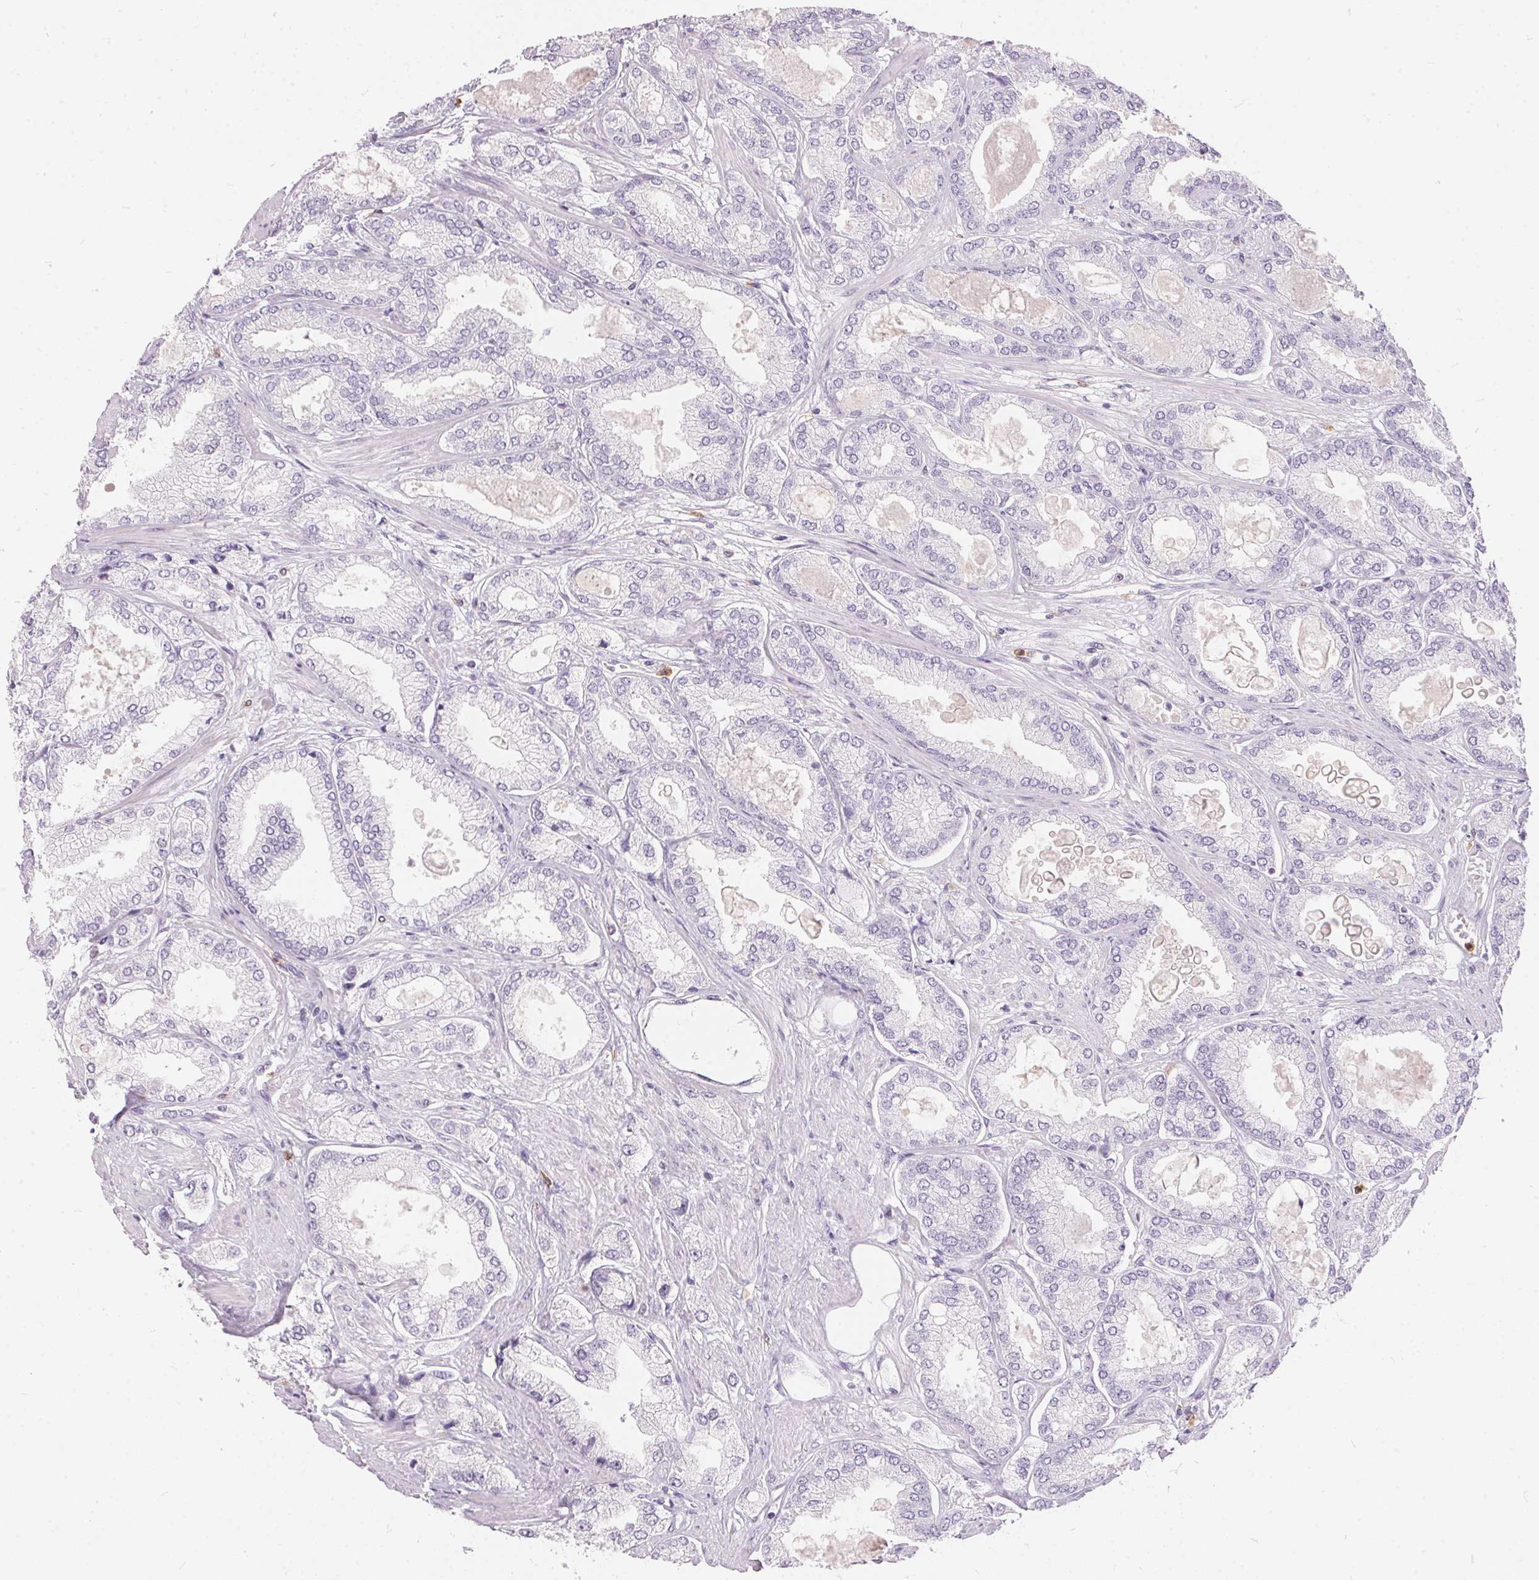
{"staining": {"intensity": "negative", "quantity": "none", "location": "none"}, "tissue": "prostate cancer", "cell_type": "Tumor cells", "image_type": "cancer", "snomed": [{"axis": "morphology", "description": "Adenocarcinoma, High grade"}, {"axis": "topography", "description": "Prostate"}], "caption": "There is no significant expression in tumor cells of prostate high-grade adenocarcinoma.", "gene": "SERPINB1", "patient": {"sex": "male", "age": 68}}